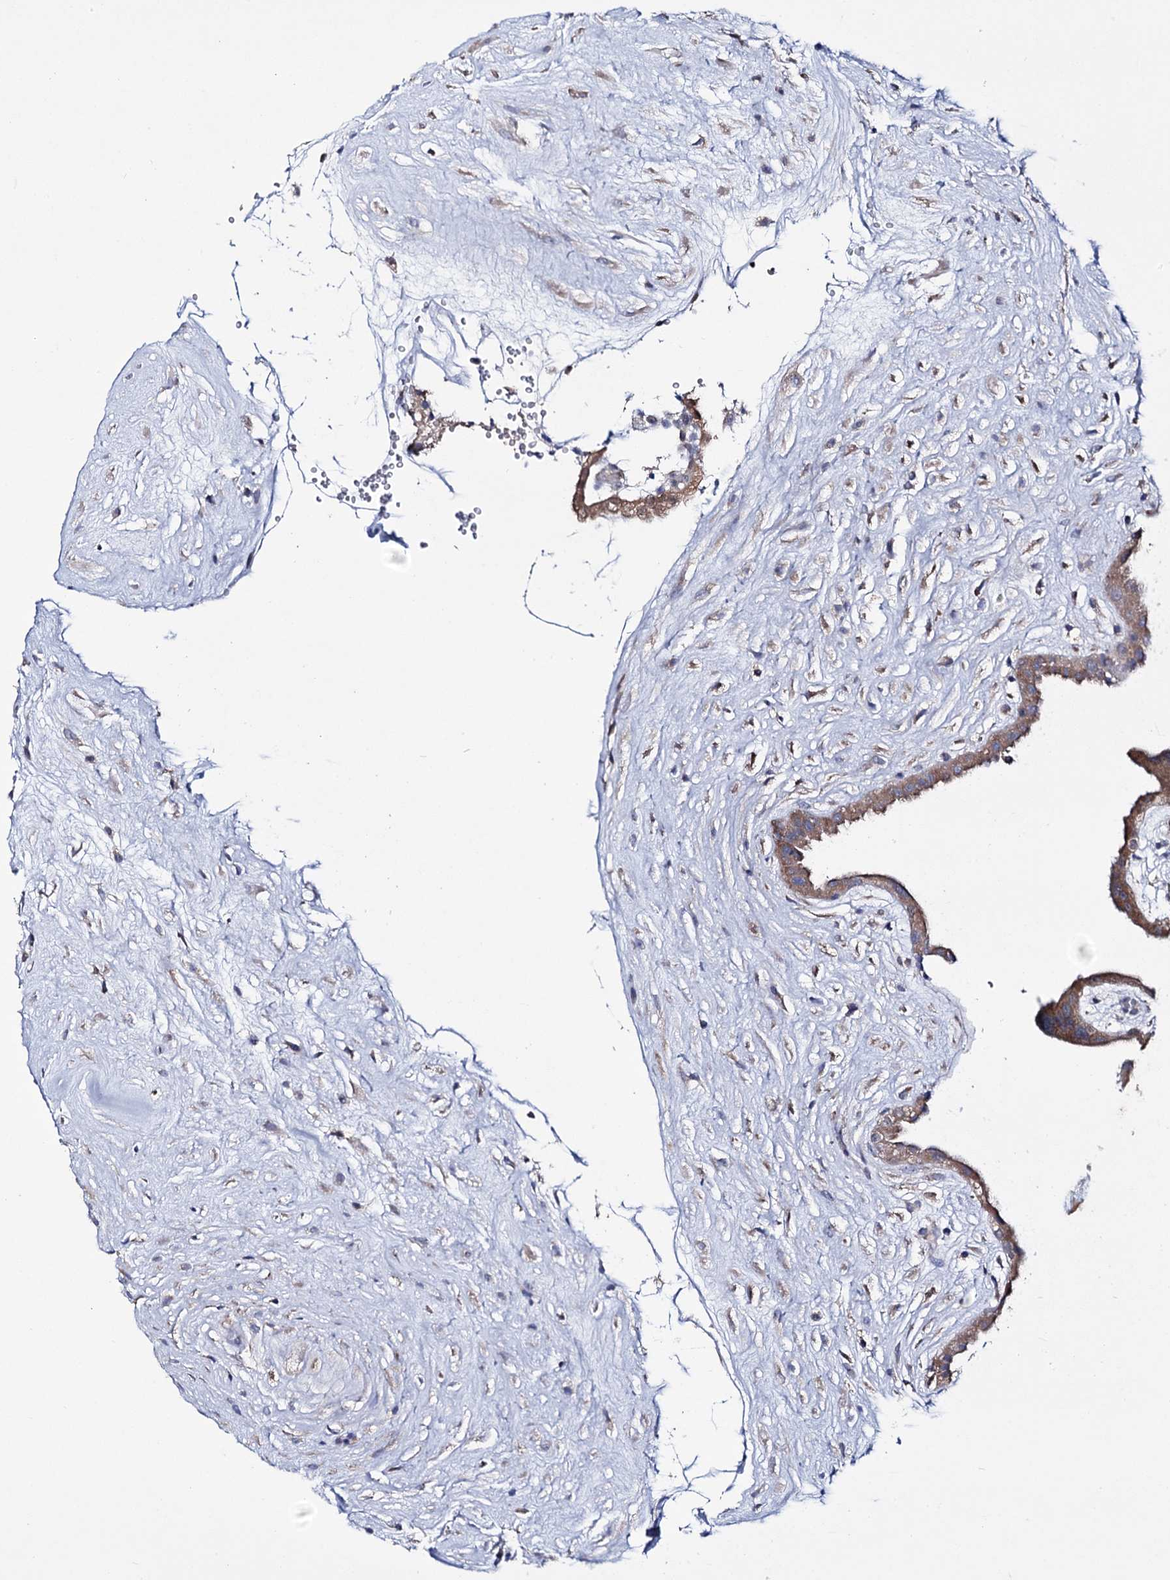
{"staining": {"intensity": "moderate", "quantity": ">75%", "location": "cytoplasmic/membranous"}, "tissue": "placenta", "cell_type": "Trophoblastic cells", "image_type": "normal", "snomed": [{"axis": "morphology", "description": "Normal tissue, NOS"}, {"axis": "topography", "description": "Placenta"}], "caption": "The photomicrograph demonstrates immunohistochemical staining of unremarkable placenta. There is moderate cytoplasmic/membranous staining is identified in approximately >75% of trophoblastic cells. Immunohistochemistry stains the protein of interest in brown and the nuclei are stained blue.", "gene": "PTER", "patient": {"sex": "female", "age": 18}}